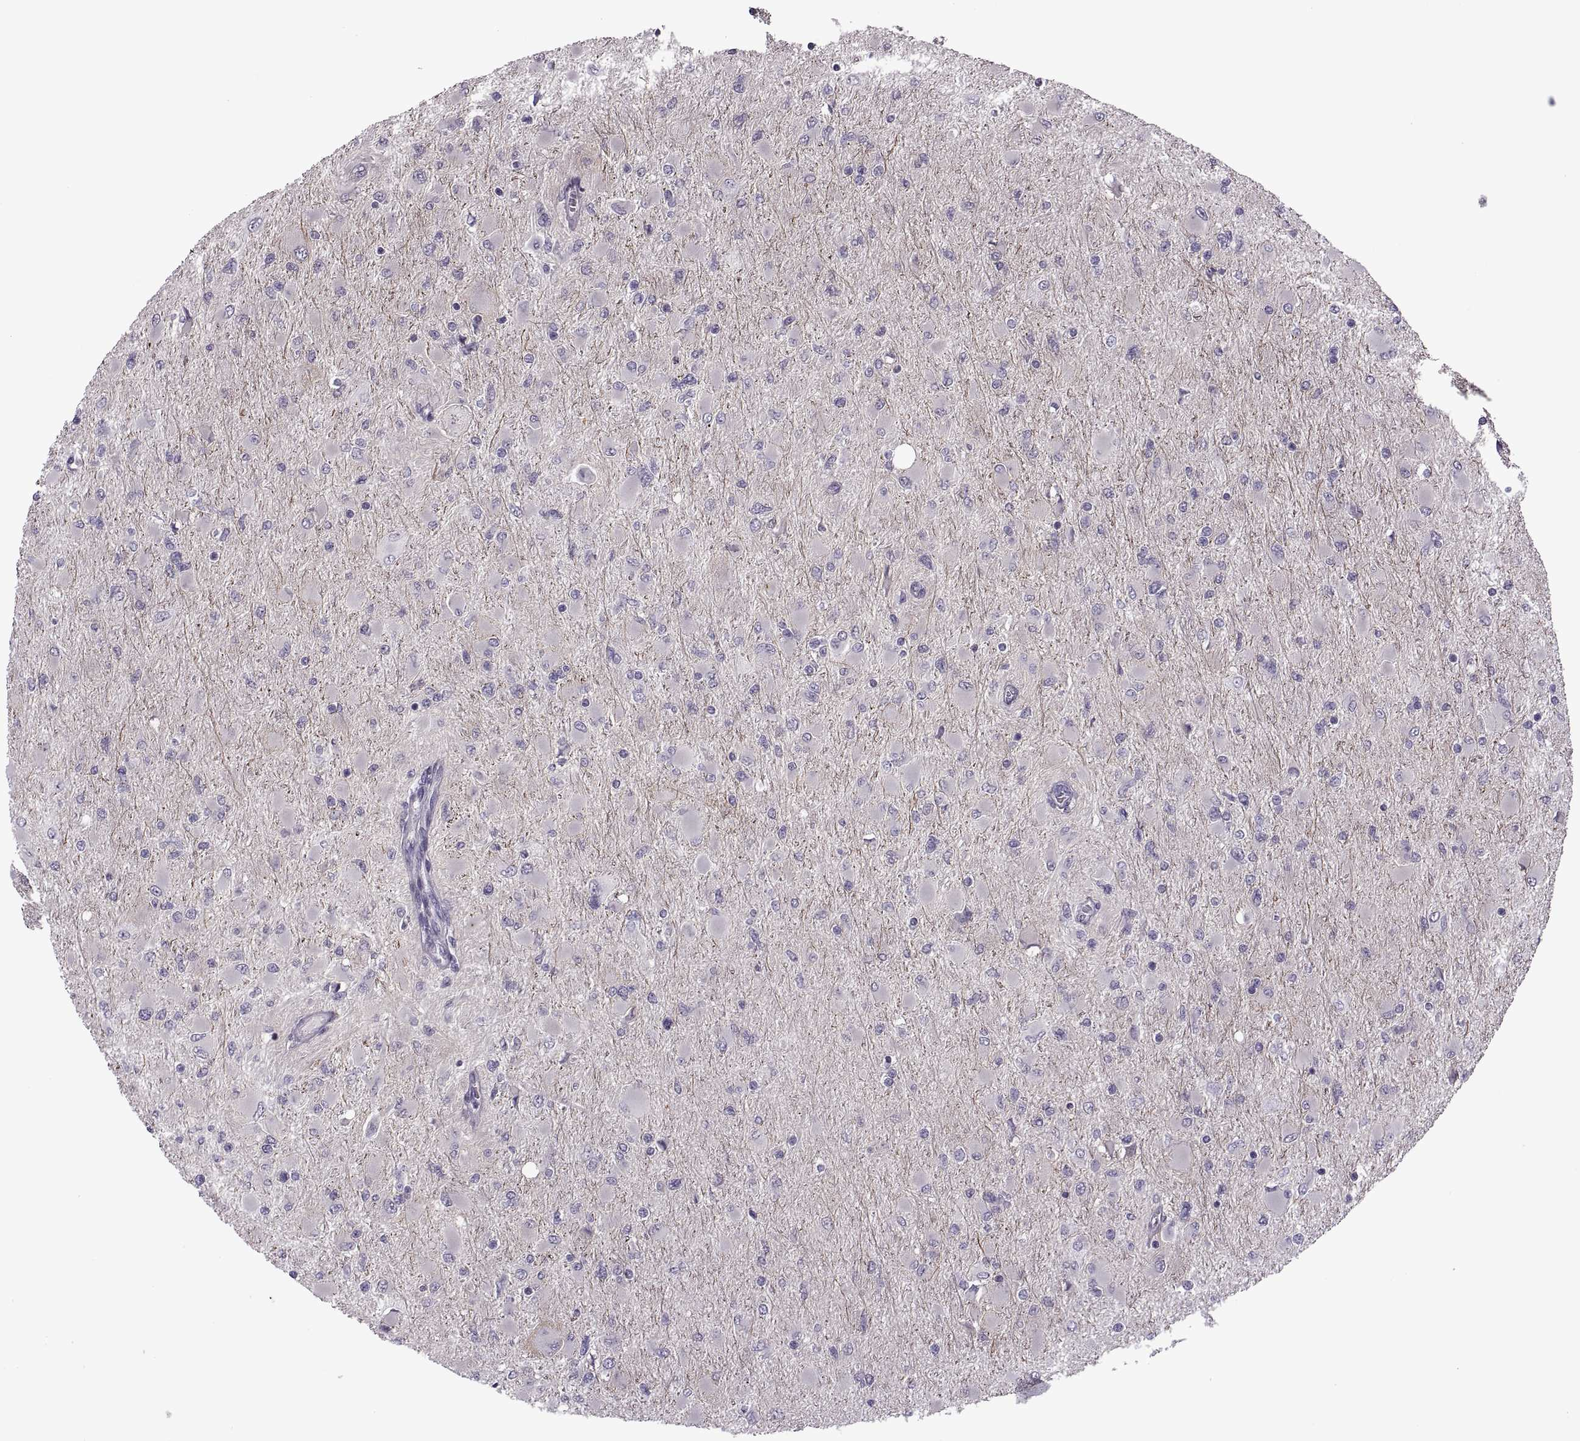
{"staining": {"intensity": "negative", "quantity": "none", "location": "none"}, "tissue": "glioma", "cell_type": "Tumor cells", "image_type": "cancer", "snomed": [{"axis": "morphology", "description": "Glioma, malignant, High grade"}, {"axis": "topography", "description": "Cerebral cortex"}], "caption": "IHC image of neoplastic tissue: human malignant glioma (high-grade) stained with DAB (3,3'-diaminobenzidine) reveals no significant protein positivity in tumor cells. (DAB (3,3'-diaminobenzidine) immunohistochemistry (IHC) visualized using brightfield microscopy, high magnification).", "gene": "RIPK4", "patient": {"sex": "female", "age": 36}}